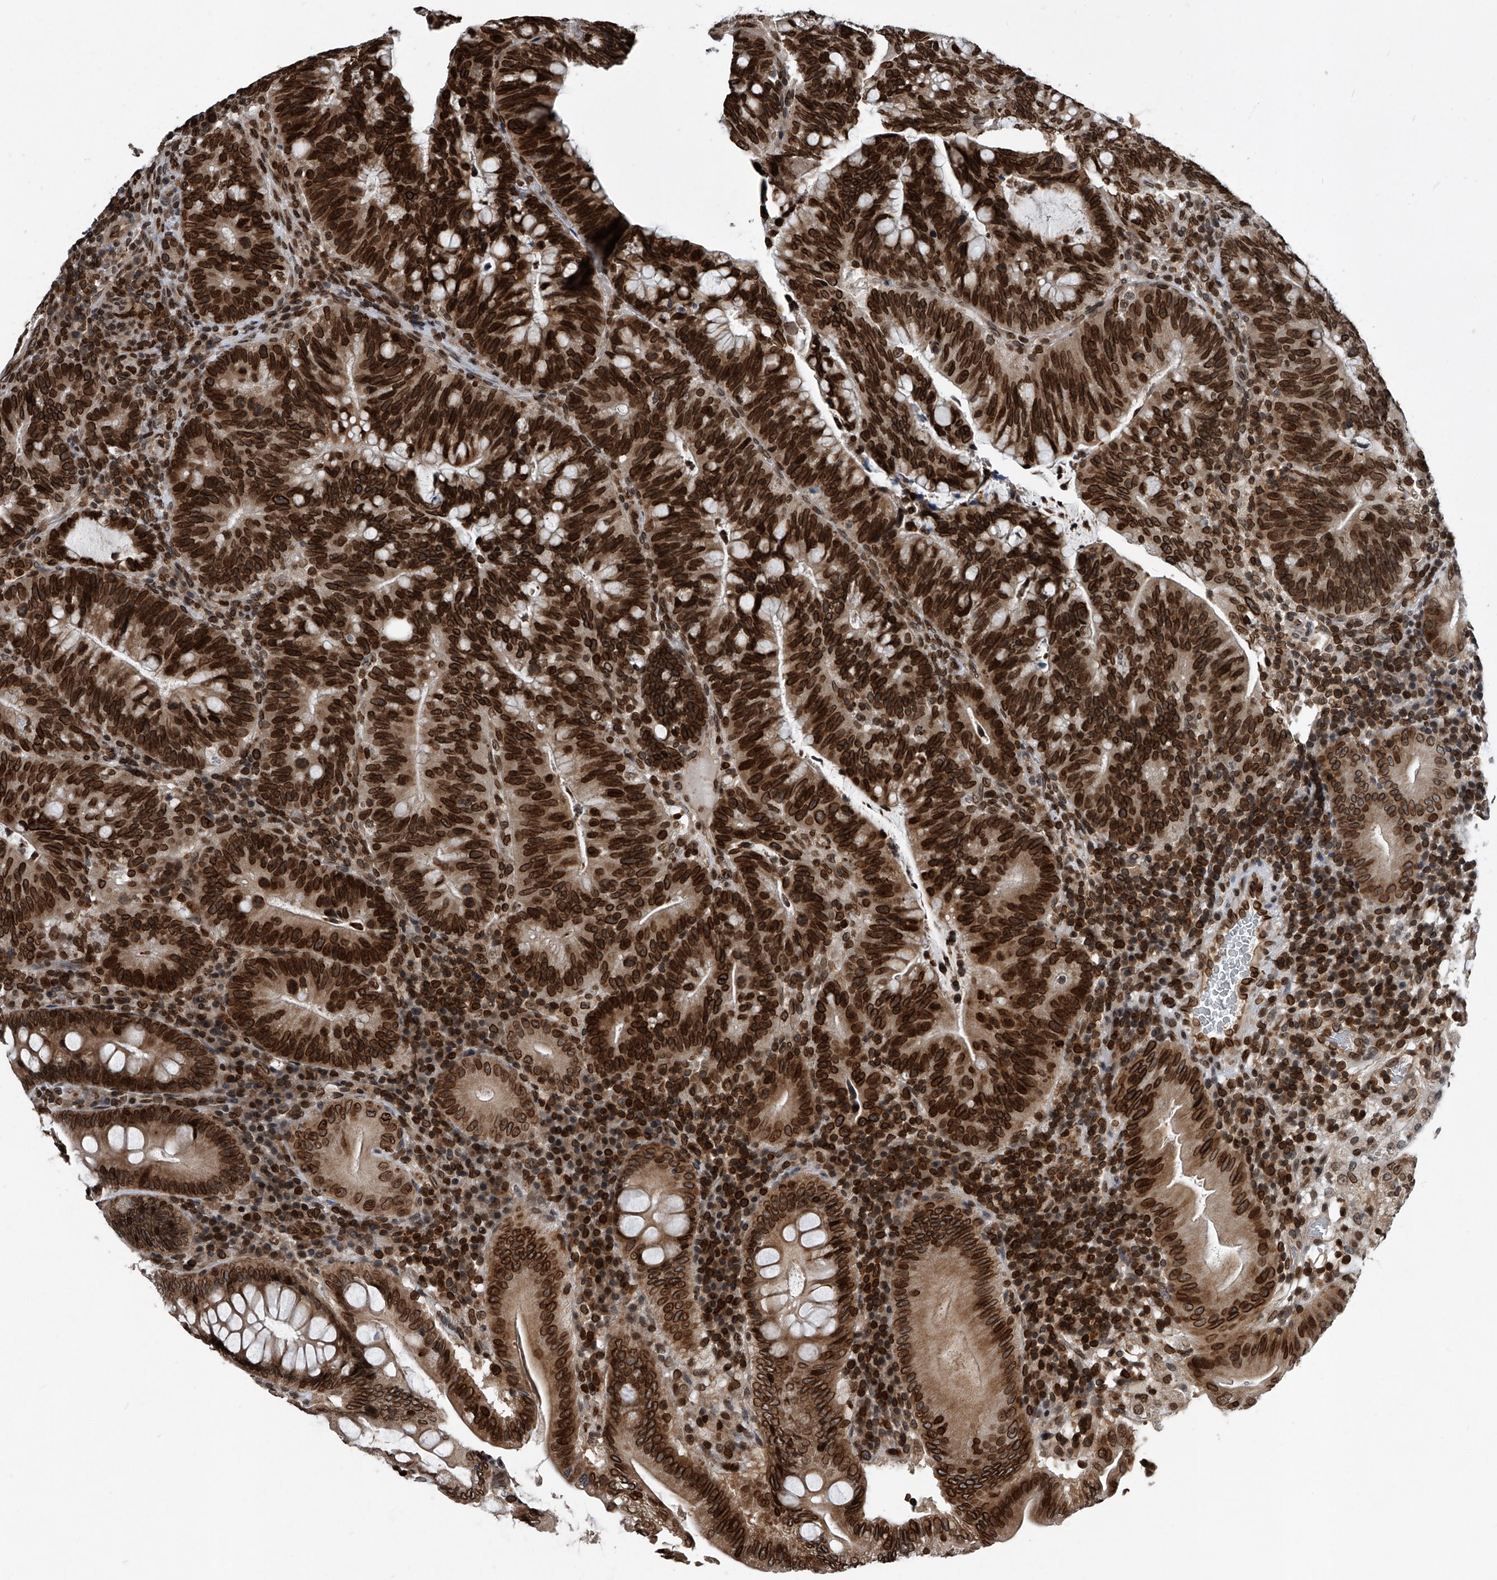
{"staining": {"intensity": "strong", "quantity": ">75%", "location": "cytoplasmic/membranous,nuclear"}, "tissue": "colorectal cancer", "cell_type": "Tumor cells", "image_type": "cancer", "snomed": [{"axis": "morphology", "description": "Adenocarcinoma, NOS"}, {"axis": "topography", "description": "Colon"}], "caption": "Protein staining shows strong cytoplasmic/membranous and nuclear positivity in approximately >75% of tumor cells in colorectal cancer (adenocarcinoma).", "gene": "PHF20", "patient": {"sex": "female", "age": 66}}